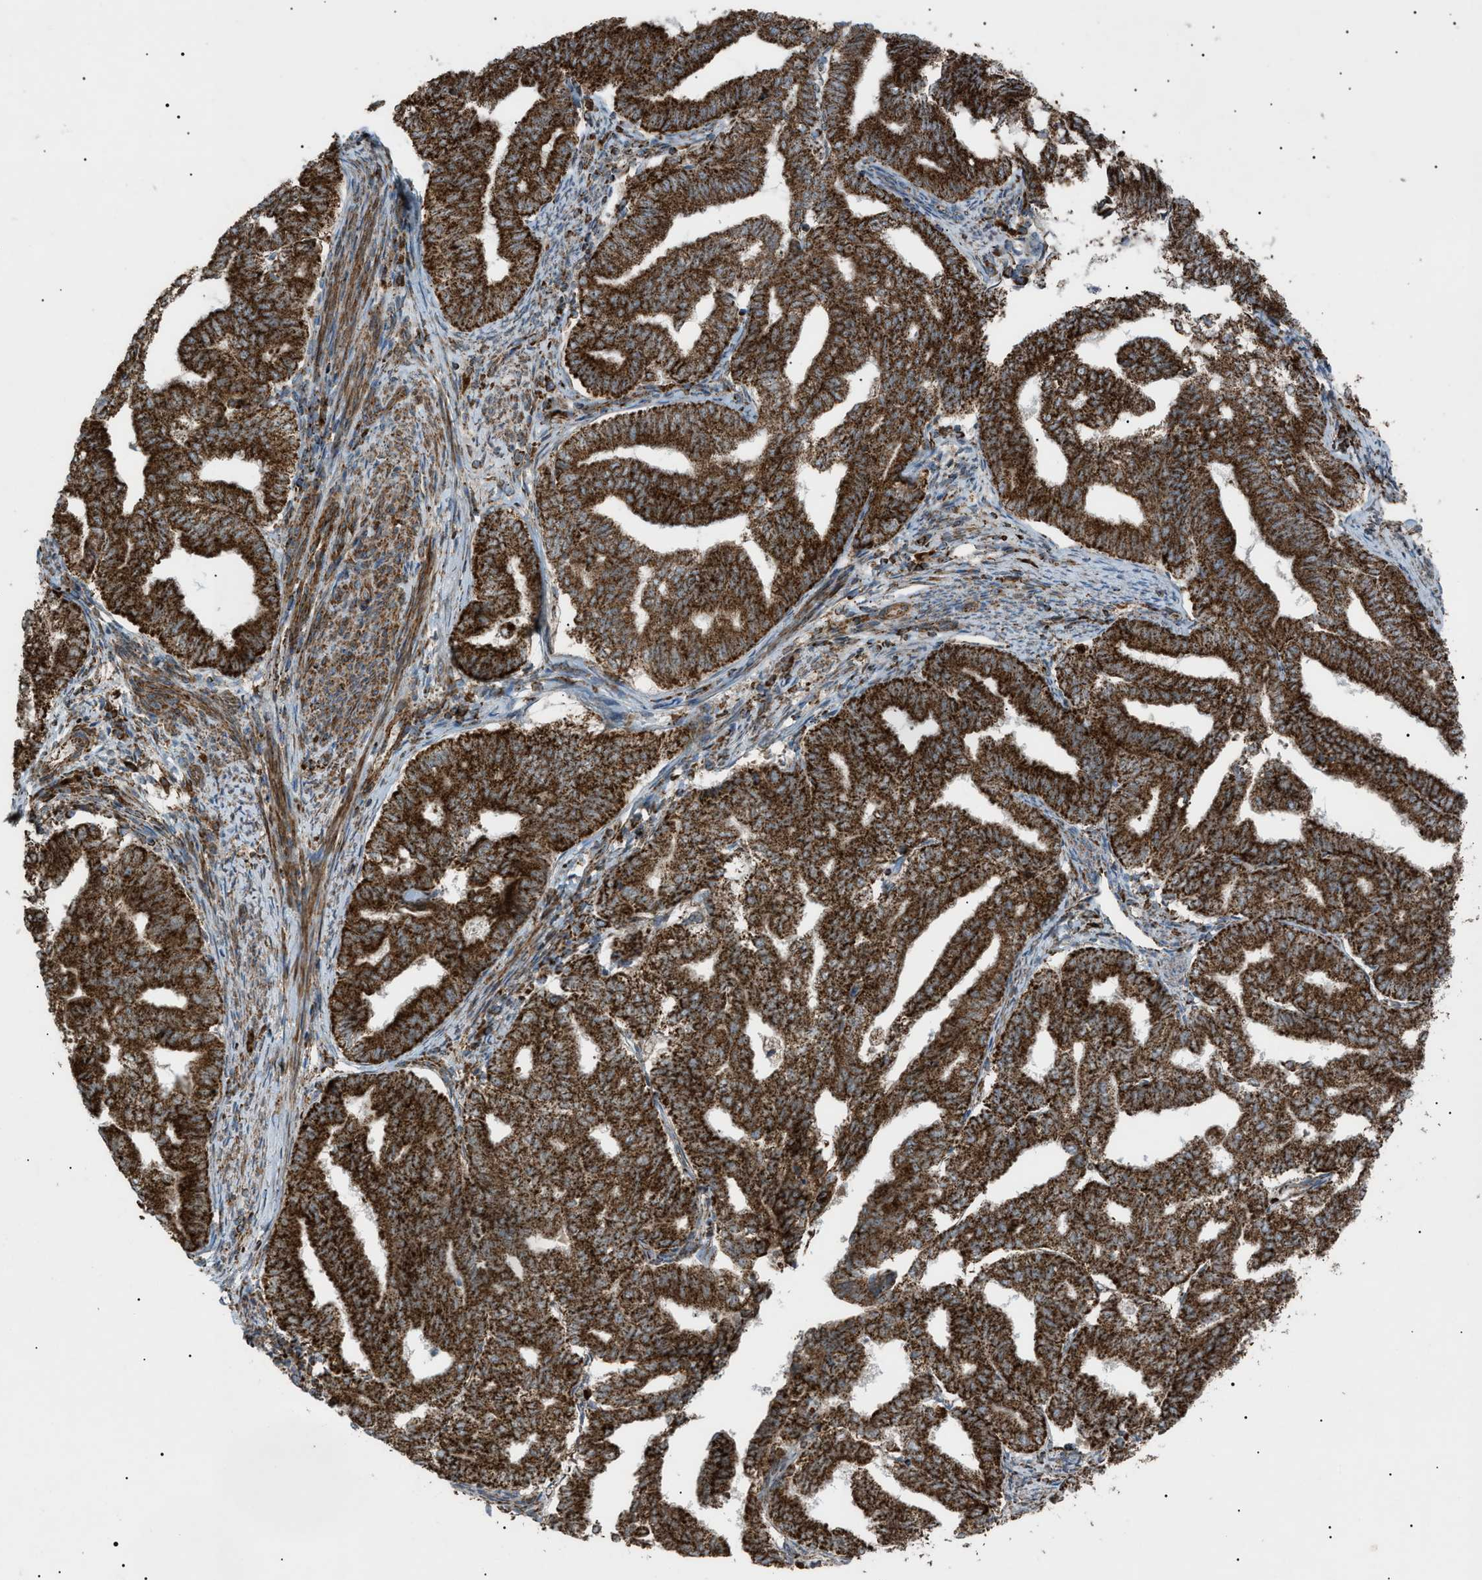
{"staining": {"intensity": "strong", "quantity": ">75%", "location": "cytoplasmic/membranous"}, "tissue": "endometrial cancer", "cell_type": "Tumor cells", "image_type": "cancer", "snomed": [{"axis": "morphology", "description": "Adenocarcinoma, NOS"}, {"axis": "topography", "description": "Endometrium"}], "caption": "A high amount of strong cytoplasmic/membranous expression is seen in about >75% of tumor cells in endometrial cancer tissue. The protein is stained brown, and the nuclei are stained in blue (DAB (3,3'-diaminobenzidine) IHC with brightfield microscopy, high magnification).", "gene": "C1GALT1C1", "patient": {"sex": "female", "age": 79}}